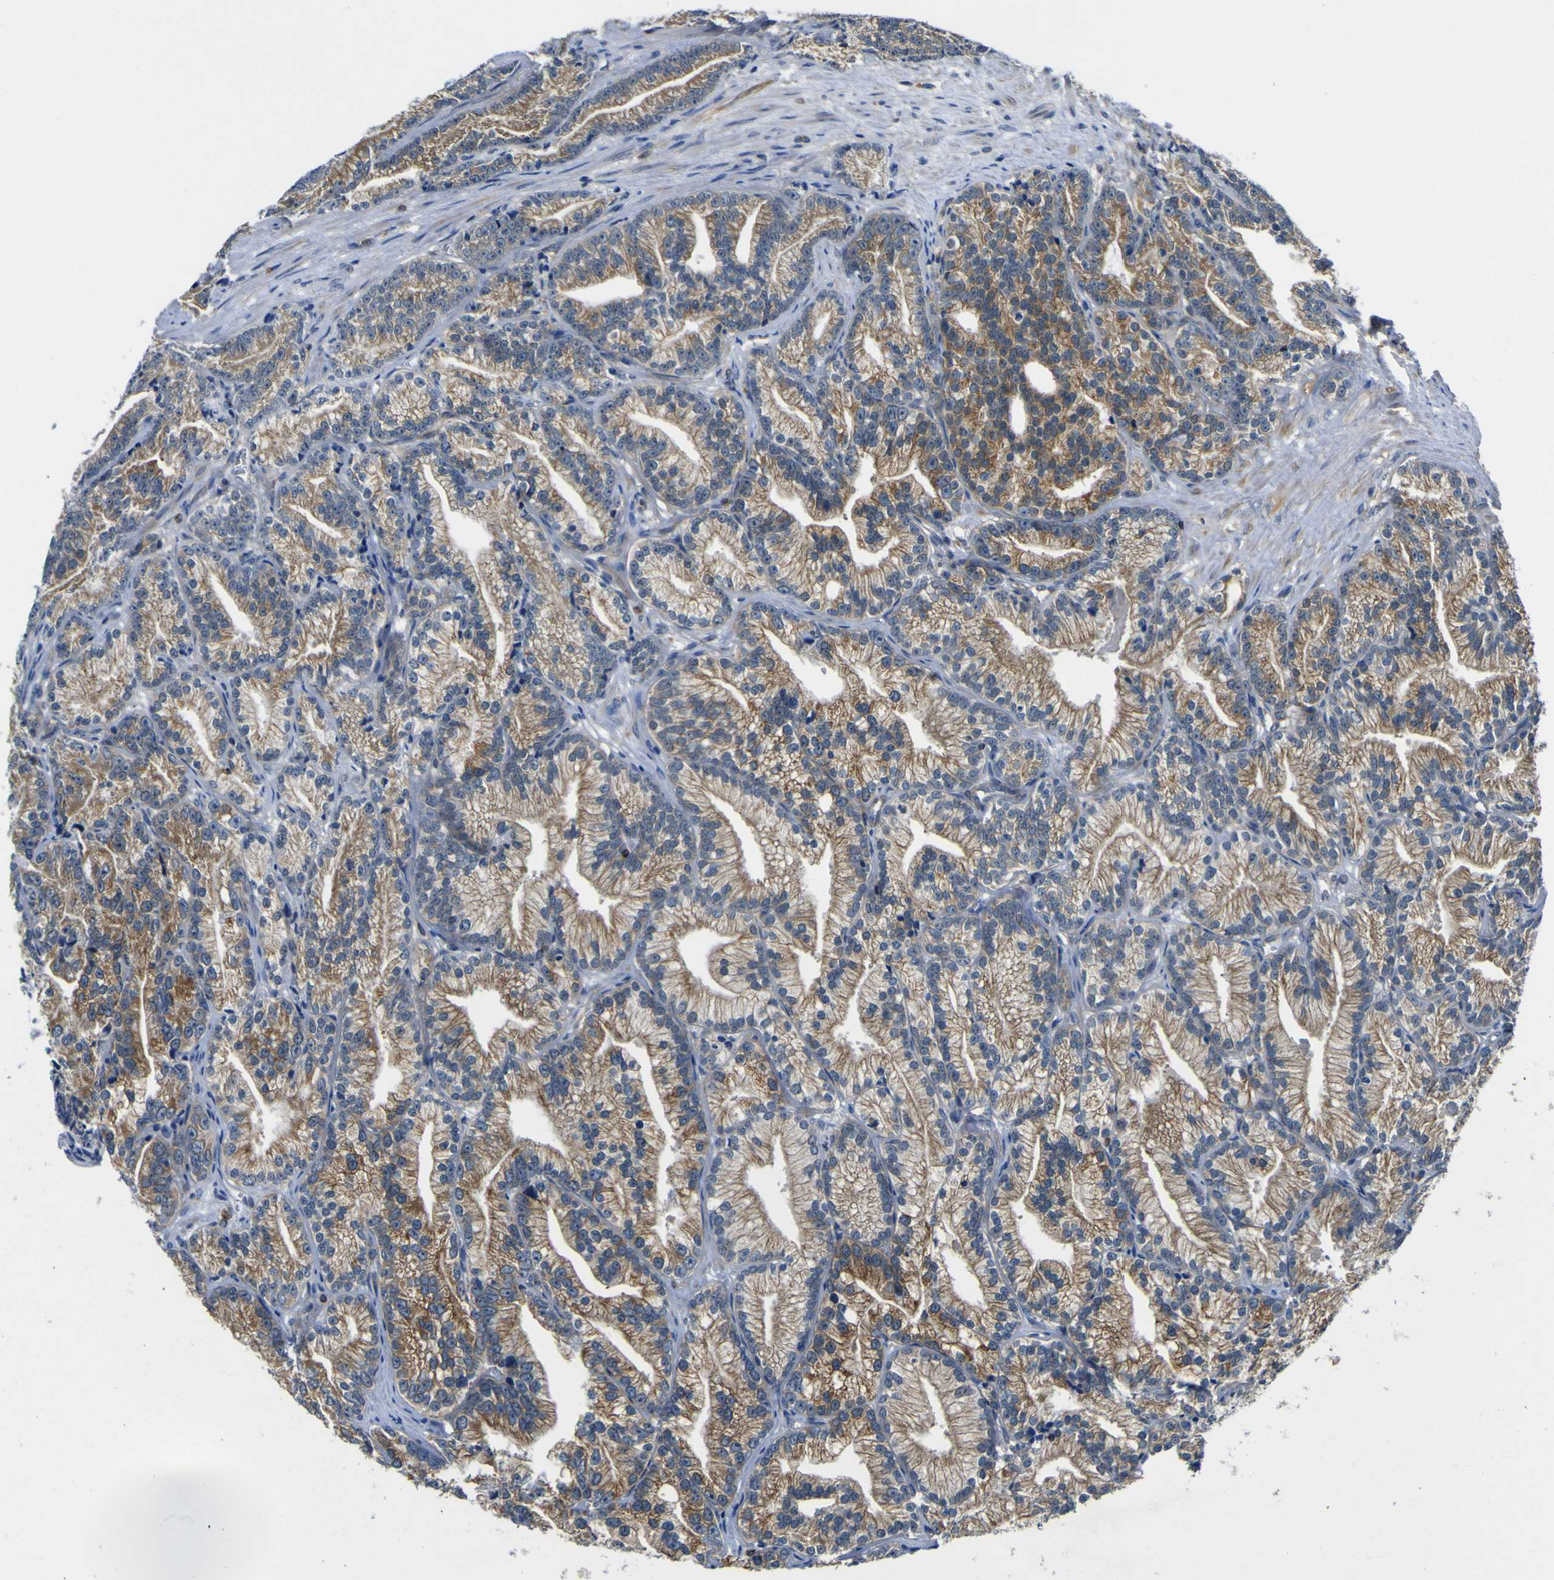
{"staining": {"intensity": "moderate", "quantity": ">75%", "location": "cytoplasmic/membranous"}, "tissue": "prostate cancer", "cell_type": "Tumor cells", "image_type": "cancer", "snomed": [{"axis": "morphology", "description": "Adenocarcinoma, Low grade"}, {"axis": "topography", "description": "Prostate"}], "caption": "Tumor cells reveal medium levels of moderate cytoplasmic/membranous staining in about >75% of cells in human adenocarcinoma (low-grade) (prostate). (brown staining indicates protein expression, while blue staining denotes nuclei).", "gene": "EML2", "patient": {"sex": "male", "age": 89}}